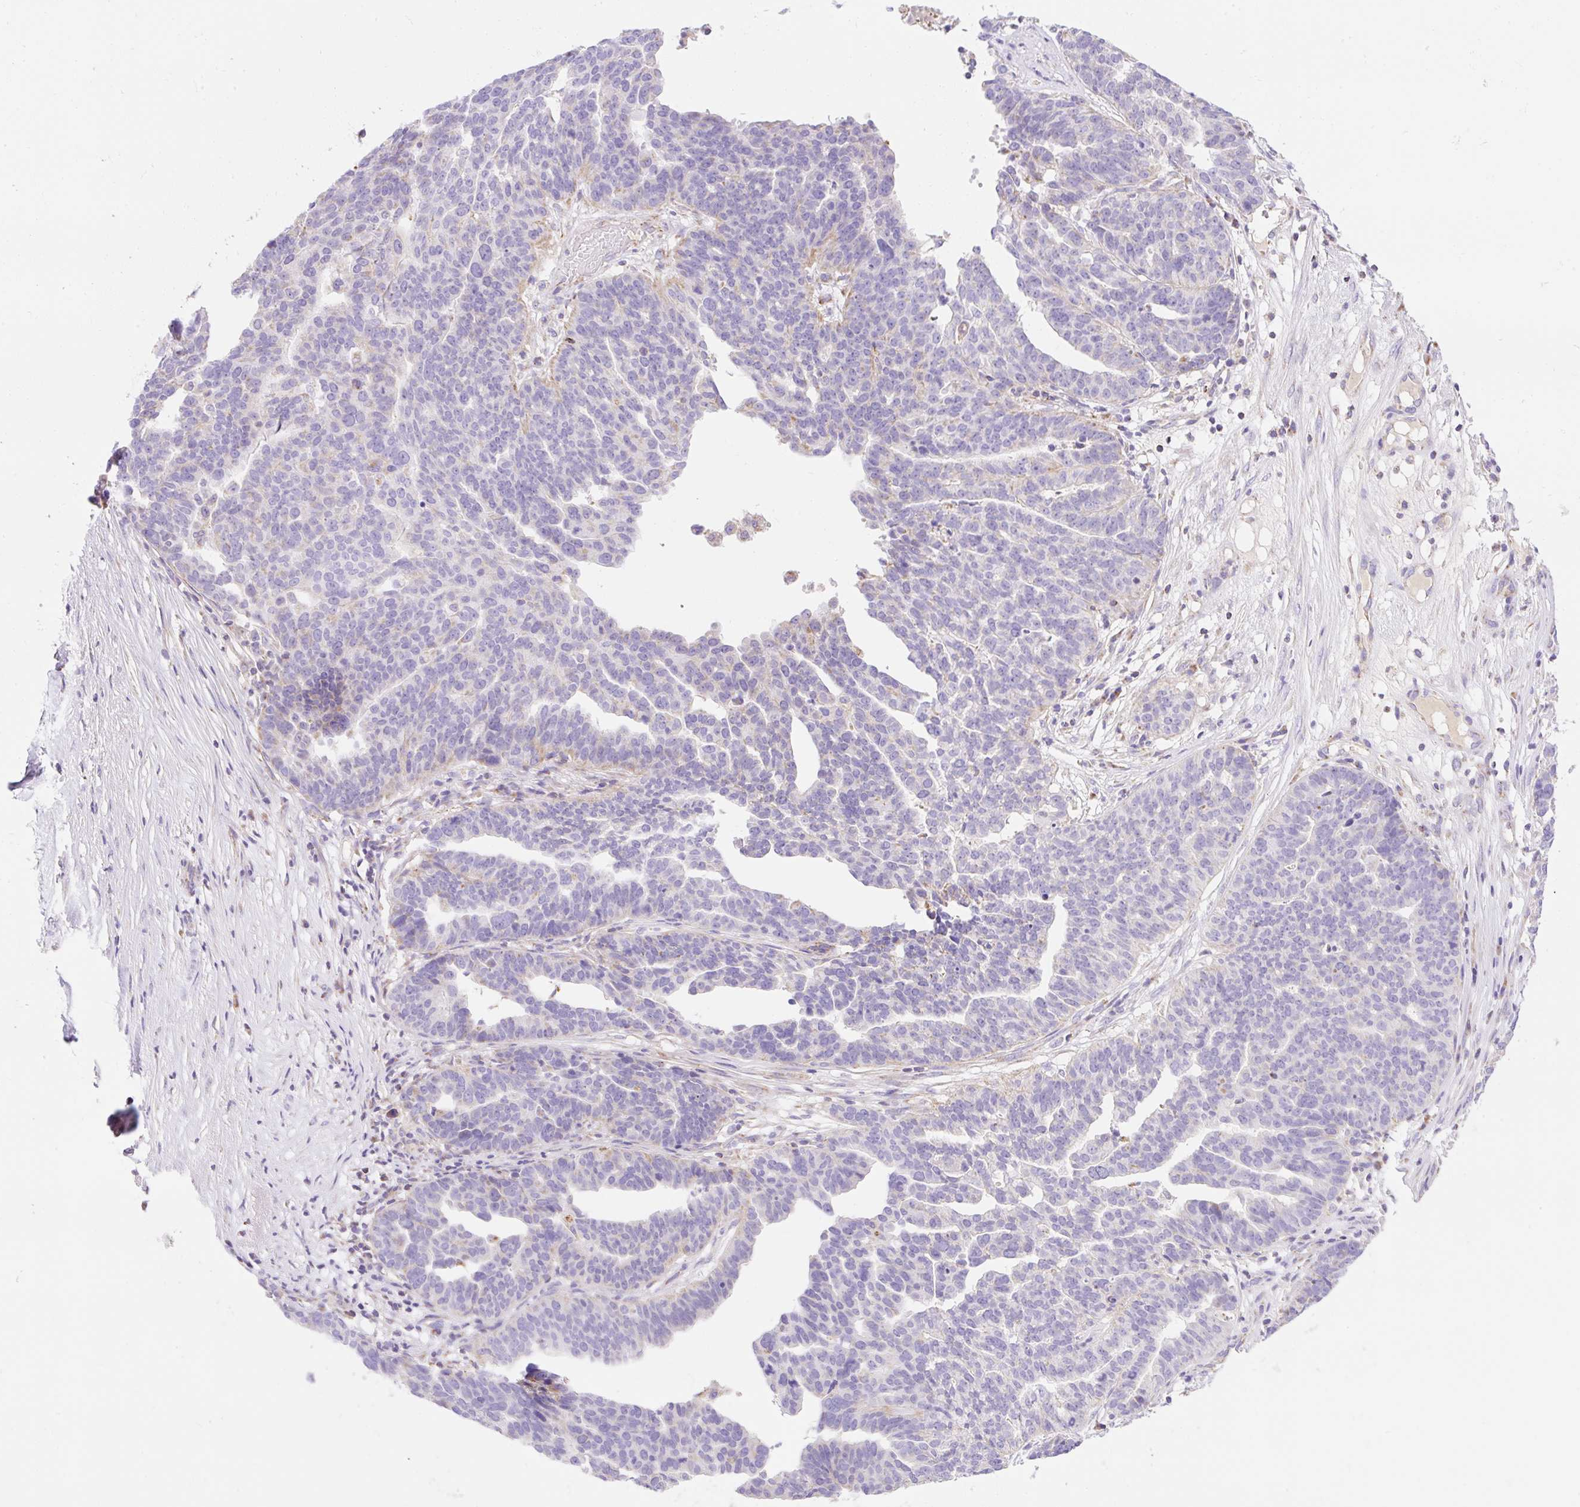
{"staining": {"intensity": "negative", "quantity": "none", "location": "none"}, "tissue": "ovarian cancer", "cell_type": "Tumor cells", "image_type": "cancer", "snomed": [{"axis": "morphology", "description": "Cystadenocarcinoma, serous, NOS"}, {"axis": "topography", "description": "Ovary"}], "caption": "Protein analysis of ovarian serous cystadenocarcinoma exhibits no significant positivity in tumor cells.", "gene": "ETNK2", "patient": {"sex": "female", "age": 59}}